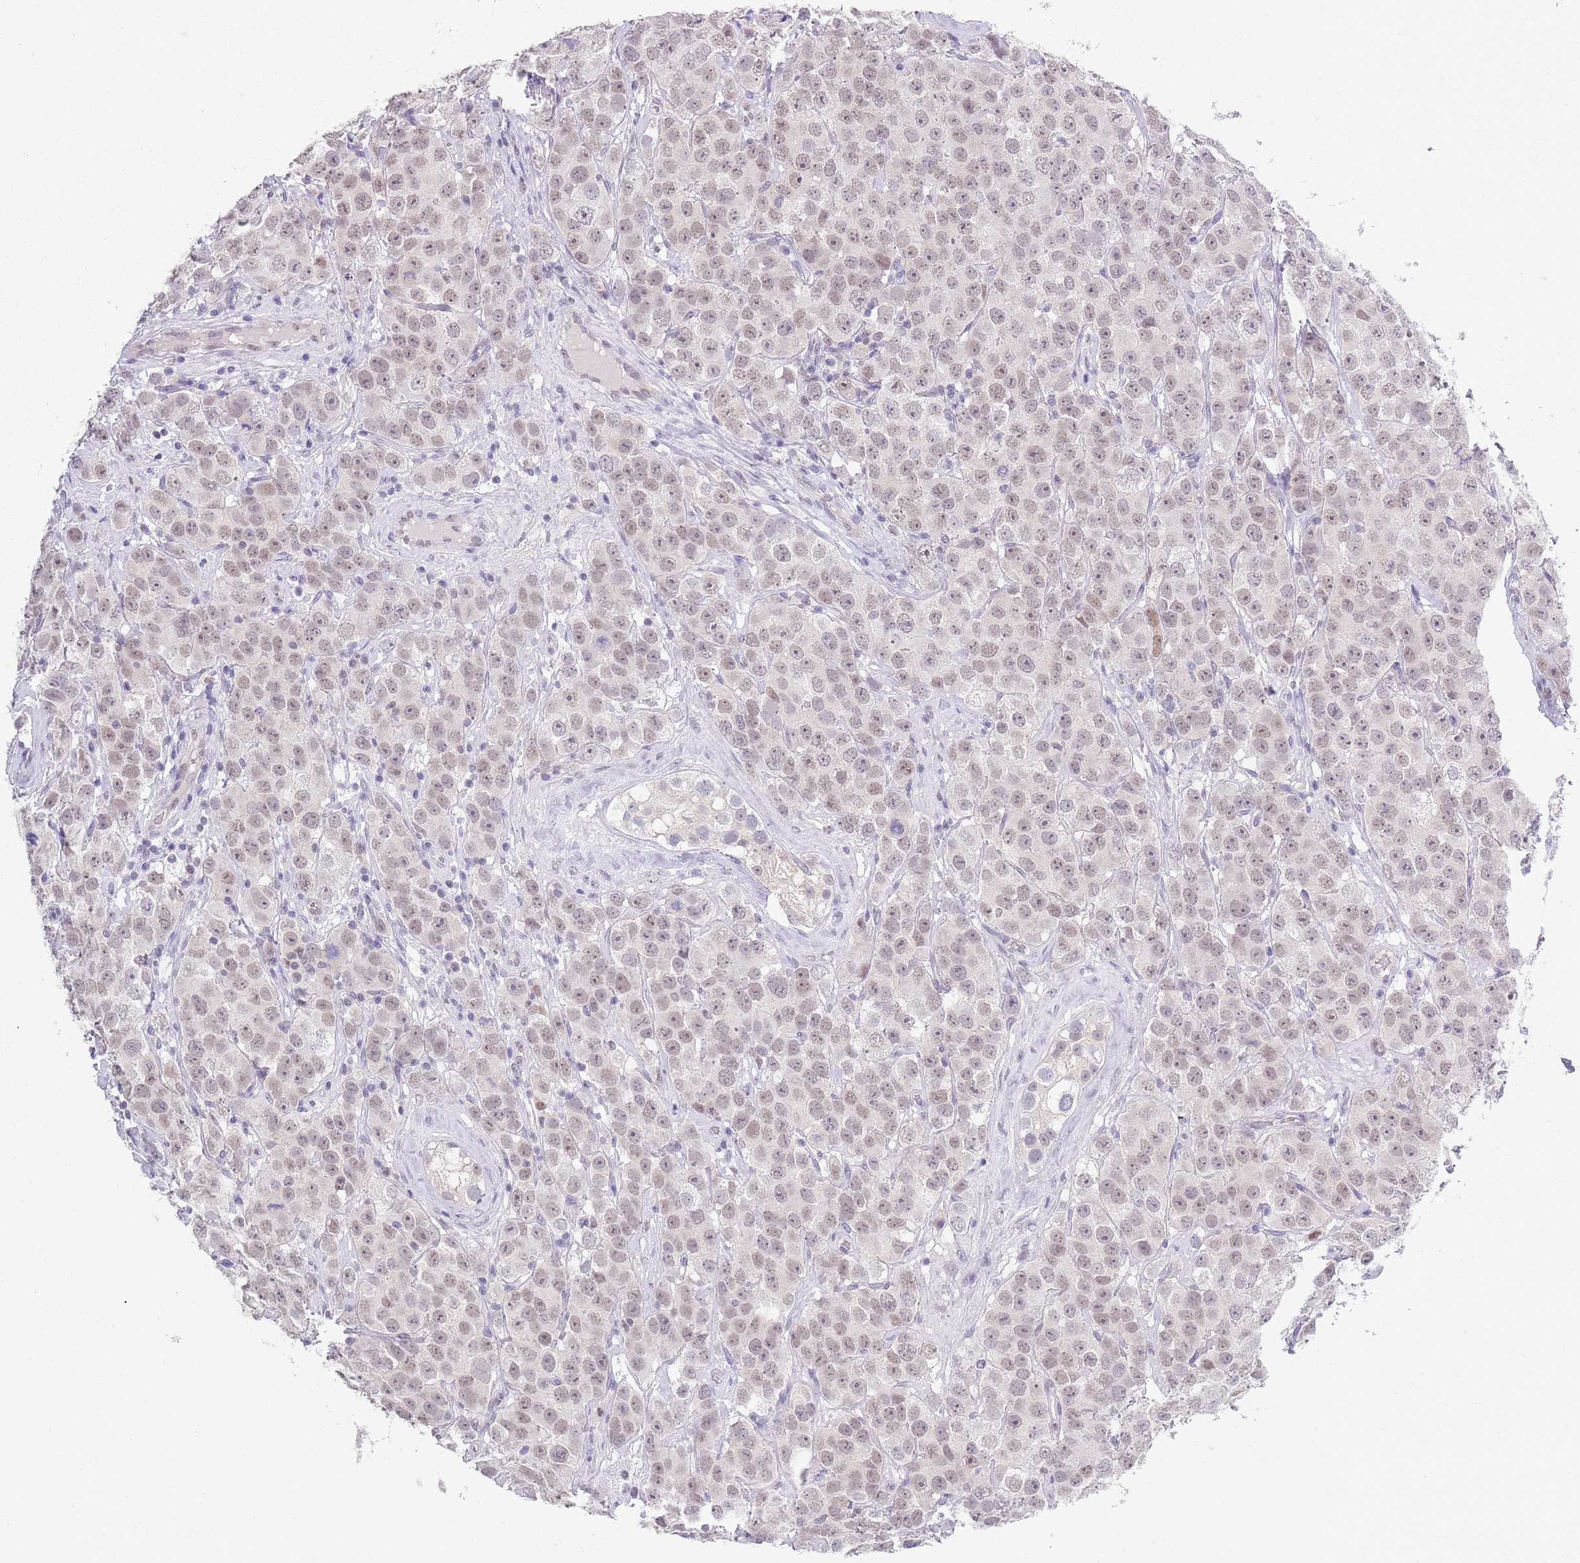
{"staining": {"intensity": "weak", "quantity": "25%-75%", "location": "nuclear"}, "tissue": "testis cancer", "cell_type": "Tumor cells", "image_type": "cancer", "snomed": [{"axis": "morphology", "description": "Seminoma, NOS"}, {"axis": "topography", "description": "Testis"}], "caption": "Testis cancer (seminoma) was stained to show a protein in brown. There is low levels of weak nuclear staining in about 25%-75% of tumor cells. The staining is performed using DAB (3,3'-diaminobenzidine) brown chromogen to label protein expression. The nuclei are counter-stained blue using hematoxylin.", "gene": "SEPHS2", "patient": {"sex": "male", "age": 28}}